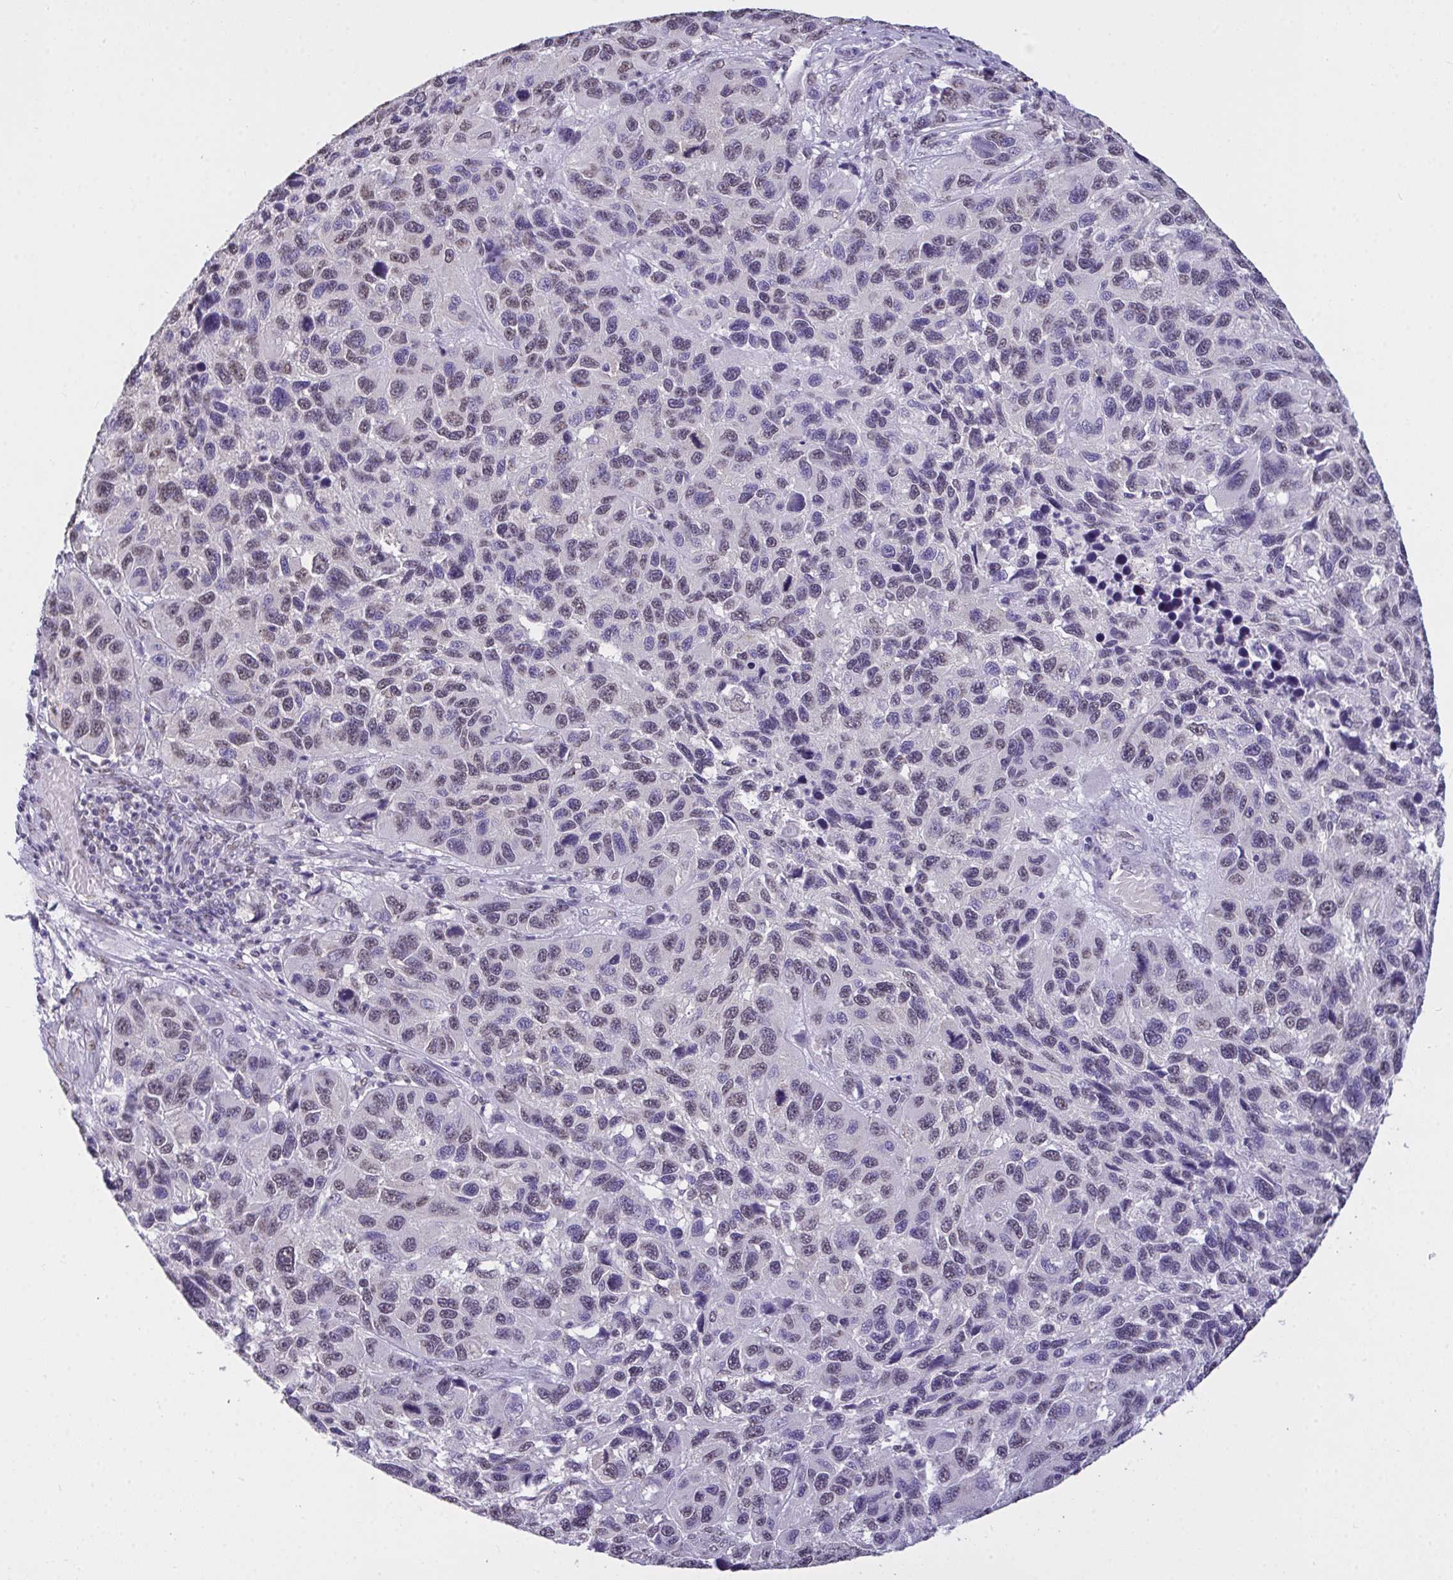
{"staining": {"intensity": "weak", "quantity": "<25%", "location": "nuclear"}, "tissue": "melanoma", "cell_type": "Tumor cells", "image_type": "cancer", "snomed": [{"axis": "morphology", "description": "Malignant melanoma, NOS"}, {"axis": "topography", "description": "Skin"}], "caption": "High magnification brightfield microscopy of melanoma stained with DAB (3,3'-diaminobenzidine) (brown) and counterstained with hematoxylin (blue): tumor cells show no significant staining.", "gene": "SEMA6B", "patient": {"sex": "male", "age": 53}}